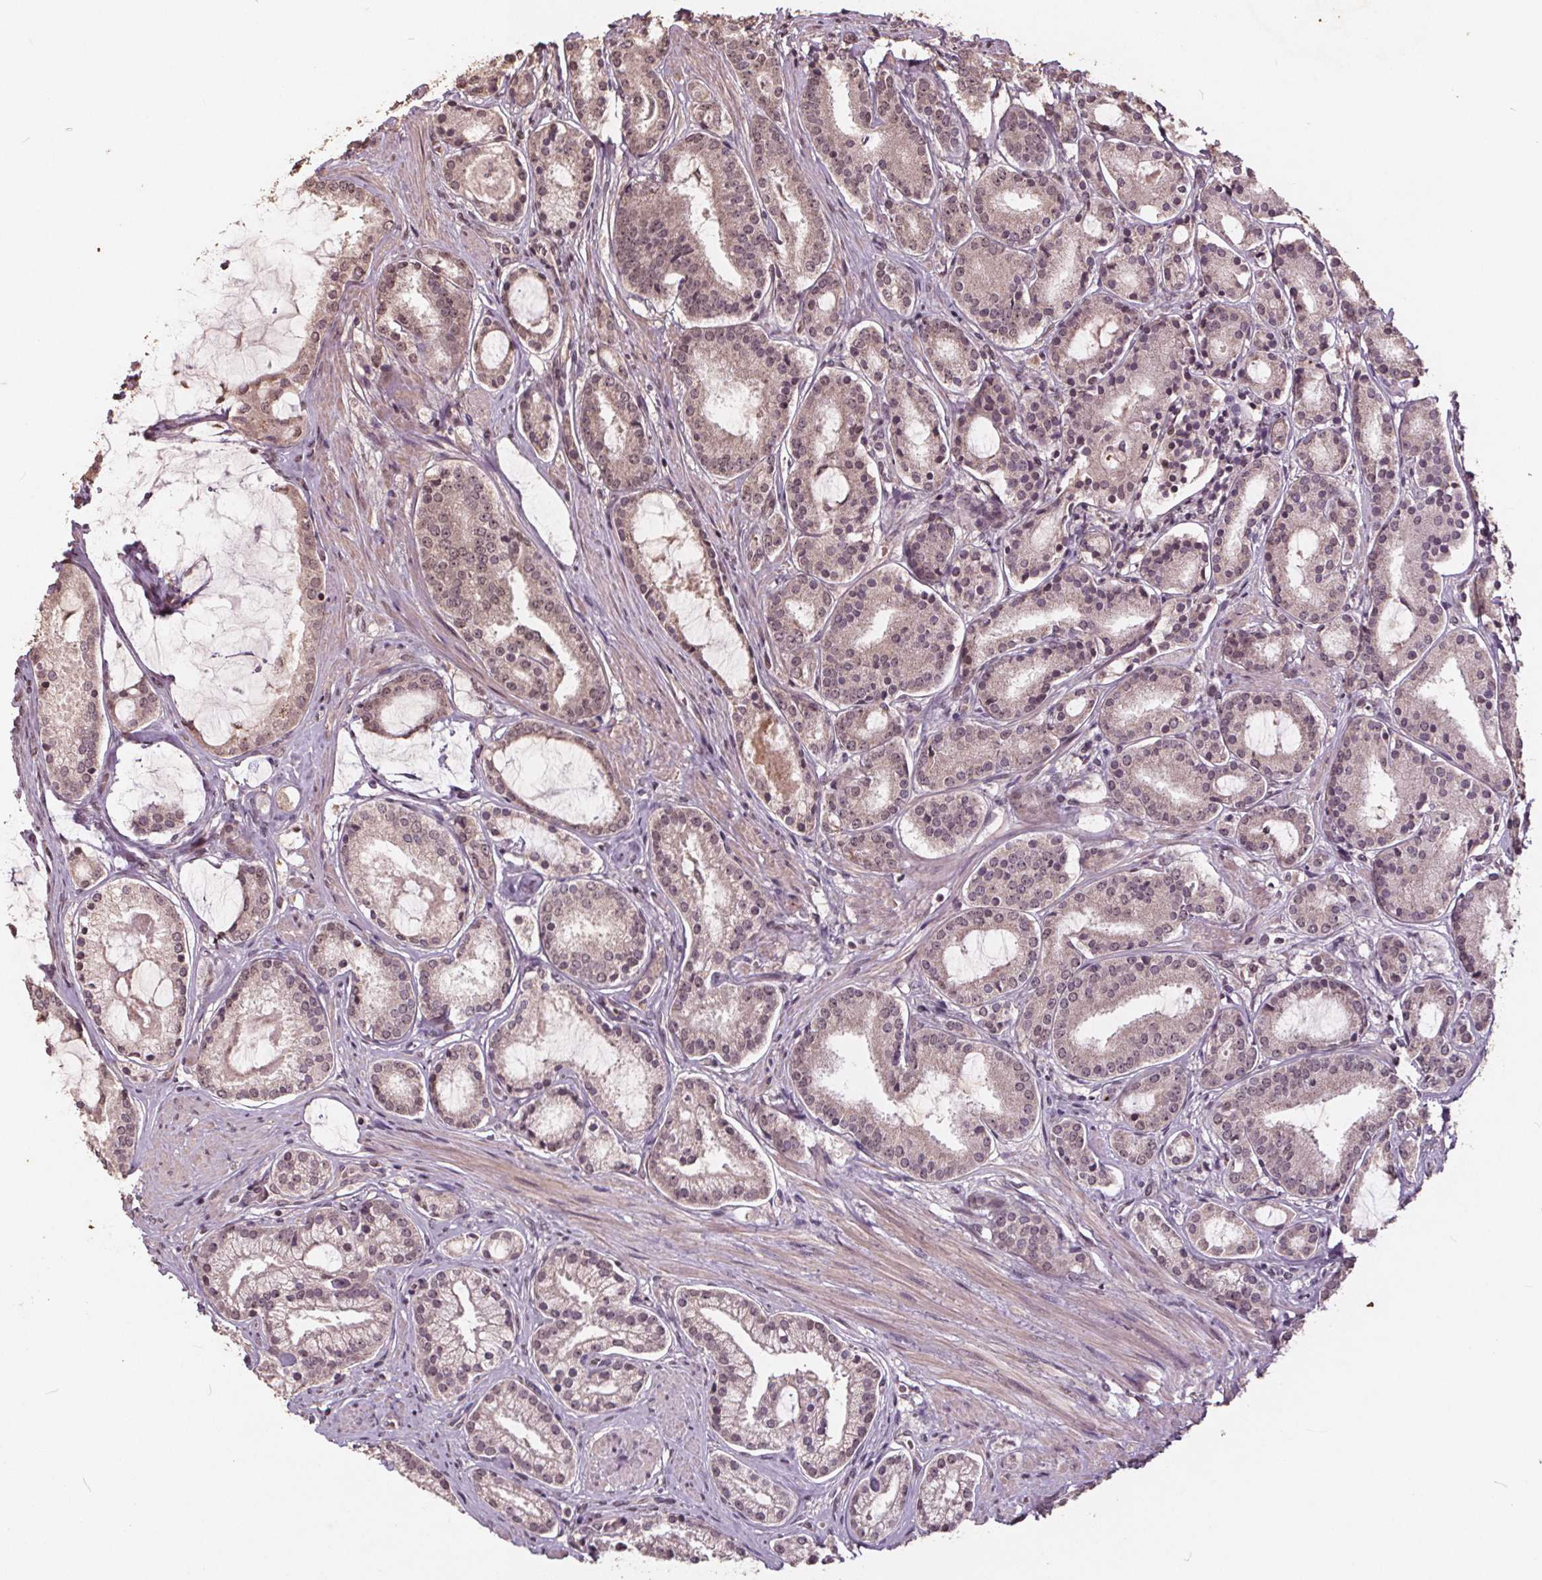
{"staining": {"intensity": "weak", "quantity": ">75%", "location": "cytoplasmic/membranous,nuclear"}, "tissue": "prostate cancer", "cell_type": "Tumor cells", "image_type": "cancer", "snomed": [{"axis": "morphology", "description": "Adenocarcinoma, High grade"}, {"axis": "topography", "description": "Prostate"}], "caption": "The micrograph displays immunohistochemical staining of prostate cancer (adenocarcinoma (high-grade)). There is weak cytoplasmic/membranous and nuclear expression is seen in about >75% of tumor cells.", "gene": "DNMT3B", "patient": {"sex": "male", "age": 63}}